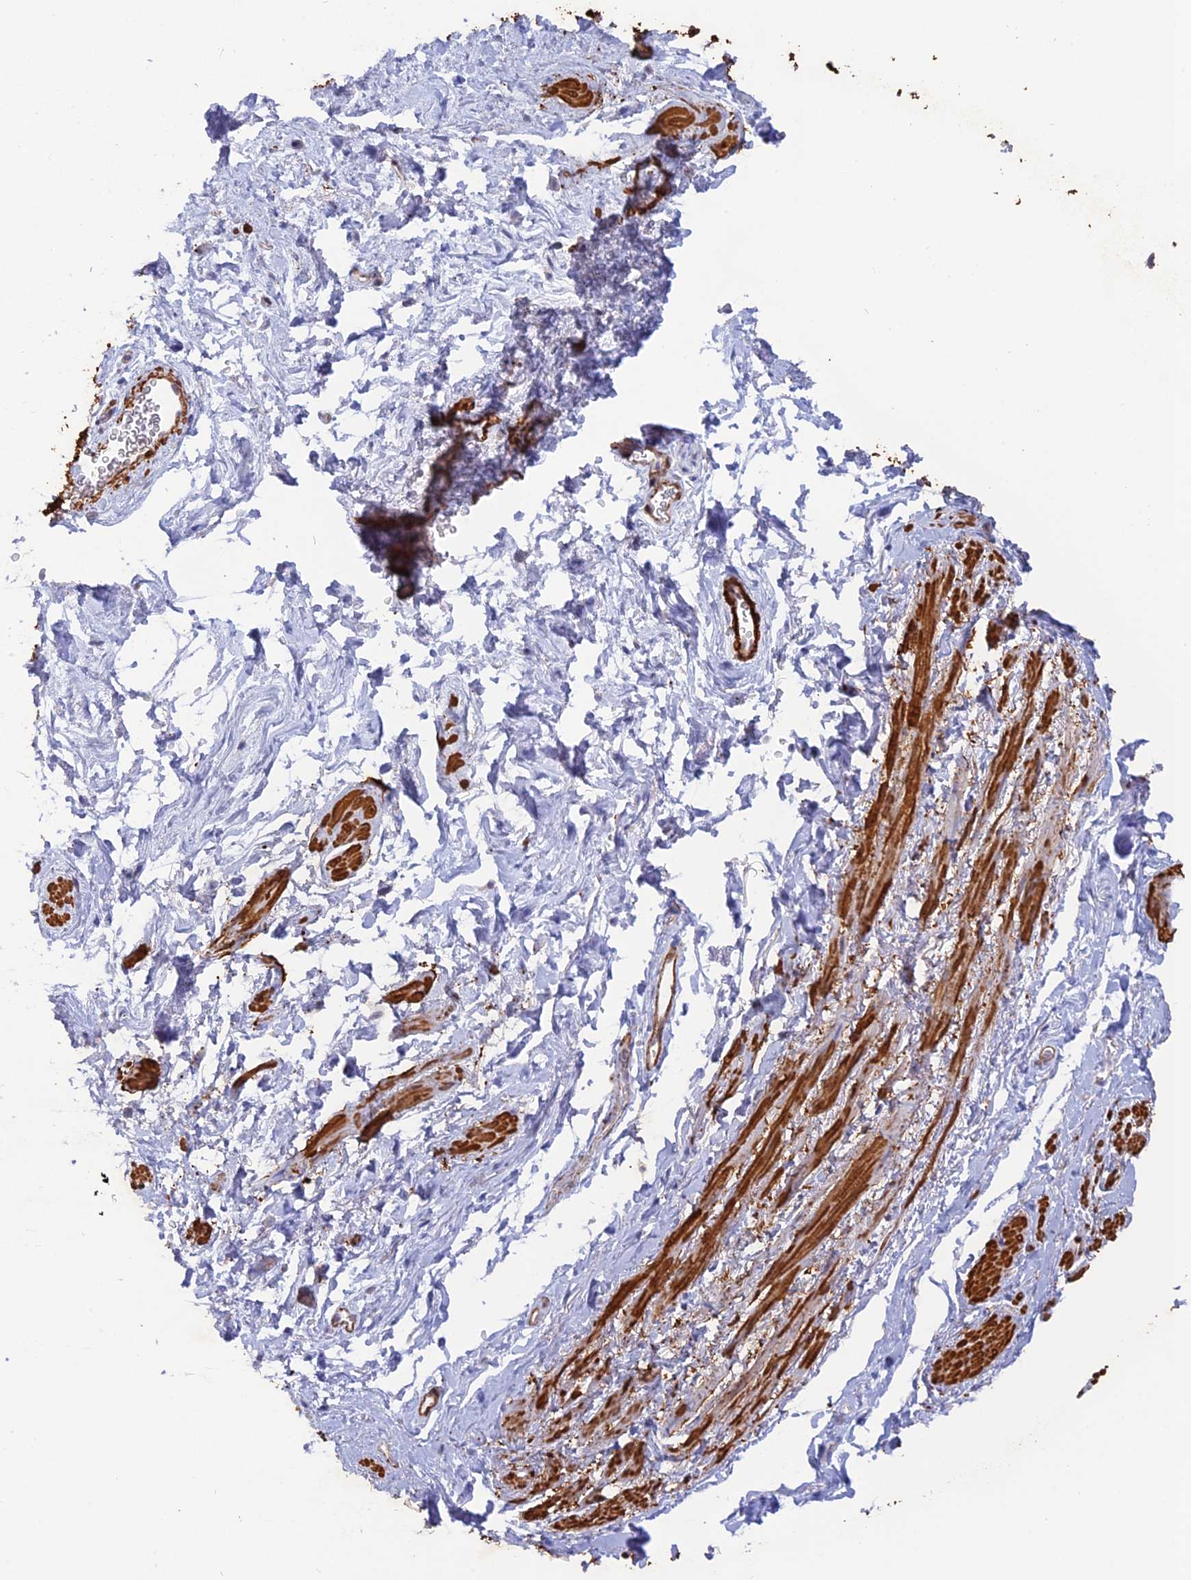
{"staining": {"intensity": "strong", "quantity": ">75%", "location": "cytoplasmic/membranous"}, "tissue": "smooth muscle", "cell_type": "Smooth muscle cells", "image_type": "normal", "snomed": [{"axis": "morphology", "description": "Normal tissue, NOS"}, {"axis": "topography", "description": "Smooth muscle"}, {"axis": "topography", "description": "Peripheral nerve tissue"}], "caption": "IHC image of benign smooth muscle stained for a protein (brown), which displays high levels of strong cytoplasmic/membranous positivity in approximately >75% of smooth muscle cells.", "gene": "CCDC154", "patient": {"sex": "male", "age": 69}}